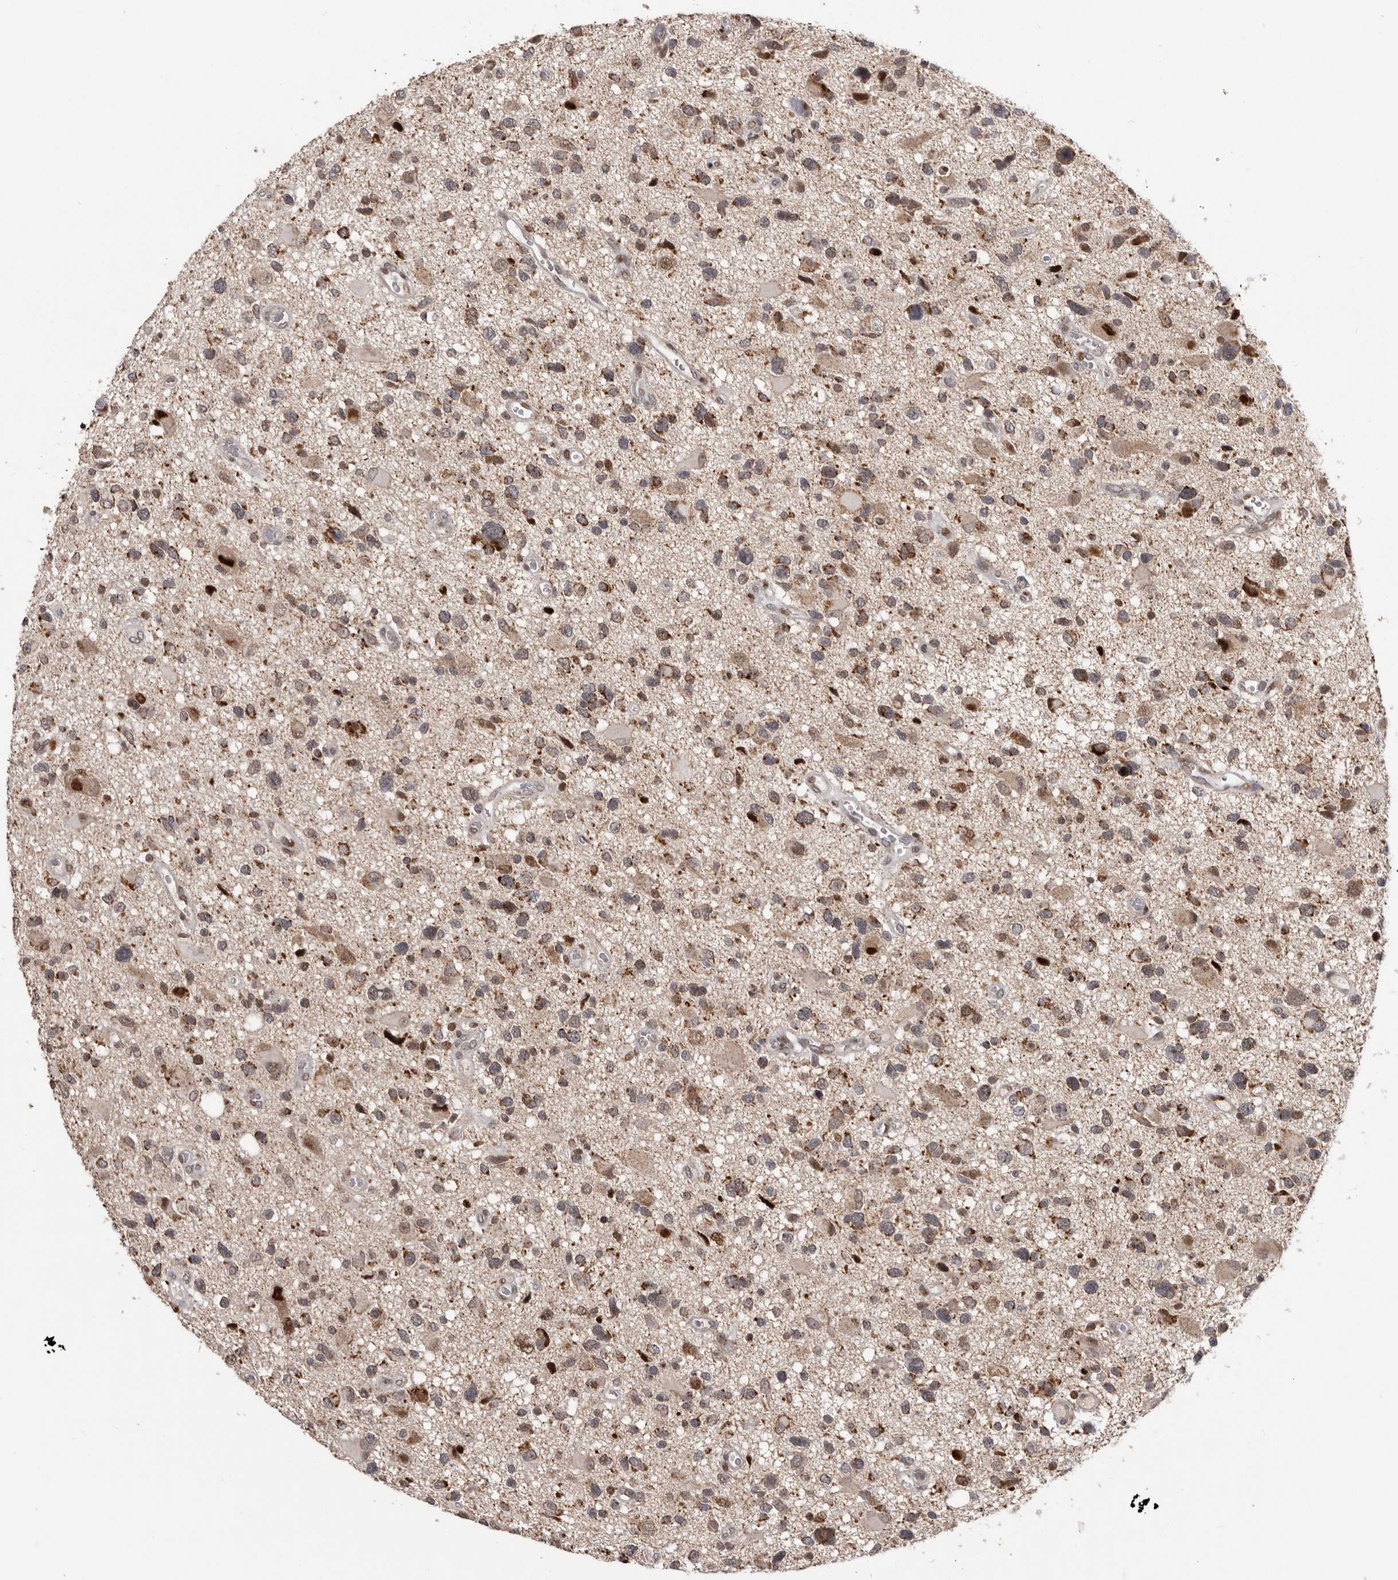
{"staining": {"intensity": "moderate", "quantity": ">75%", "location": "cytoplasmic/membranous"}, "tissue": "glioma", "cell_type": "Tumor cells", "image_type": "cancer", "snomed": [{"axis": "morphology", "description": "Glioma, malignant, High grade"}, {"axis": "topography", "description": "Brain"}], "caption": "Immunohistochemical staining of human glioma demonstrates medium levels of moderate cytoplasmic/membranous protein expression in approximately >75% of tumor cells.", "gene": "C17orf99", "patient": {"sex": "male", "age": 33}}